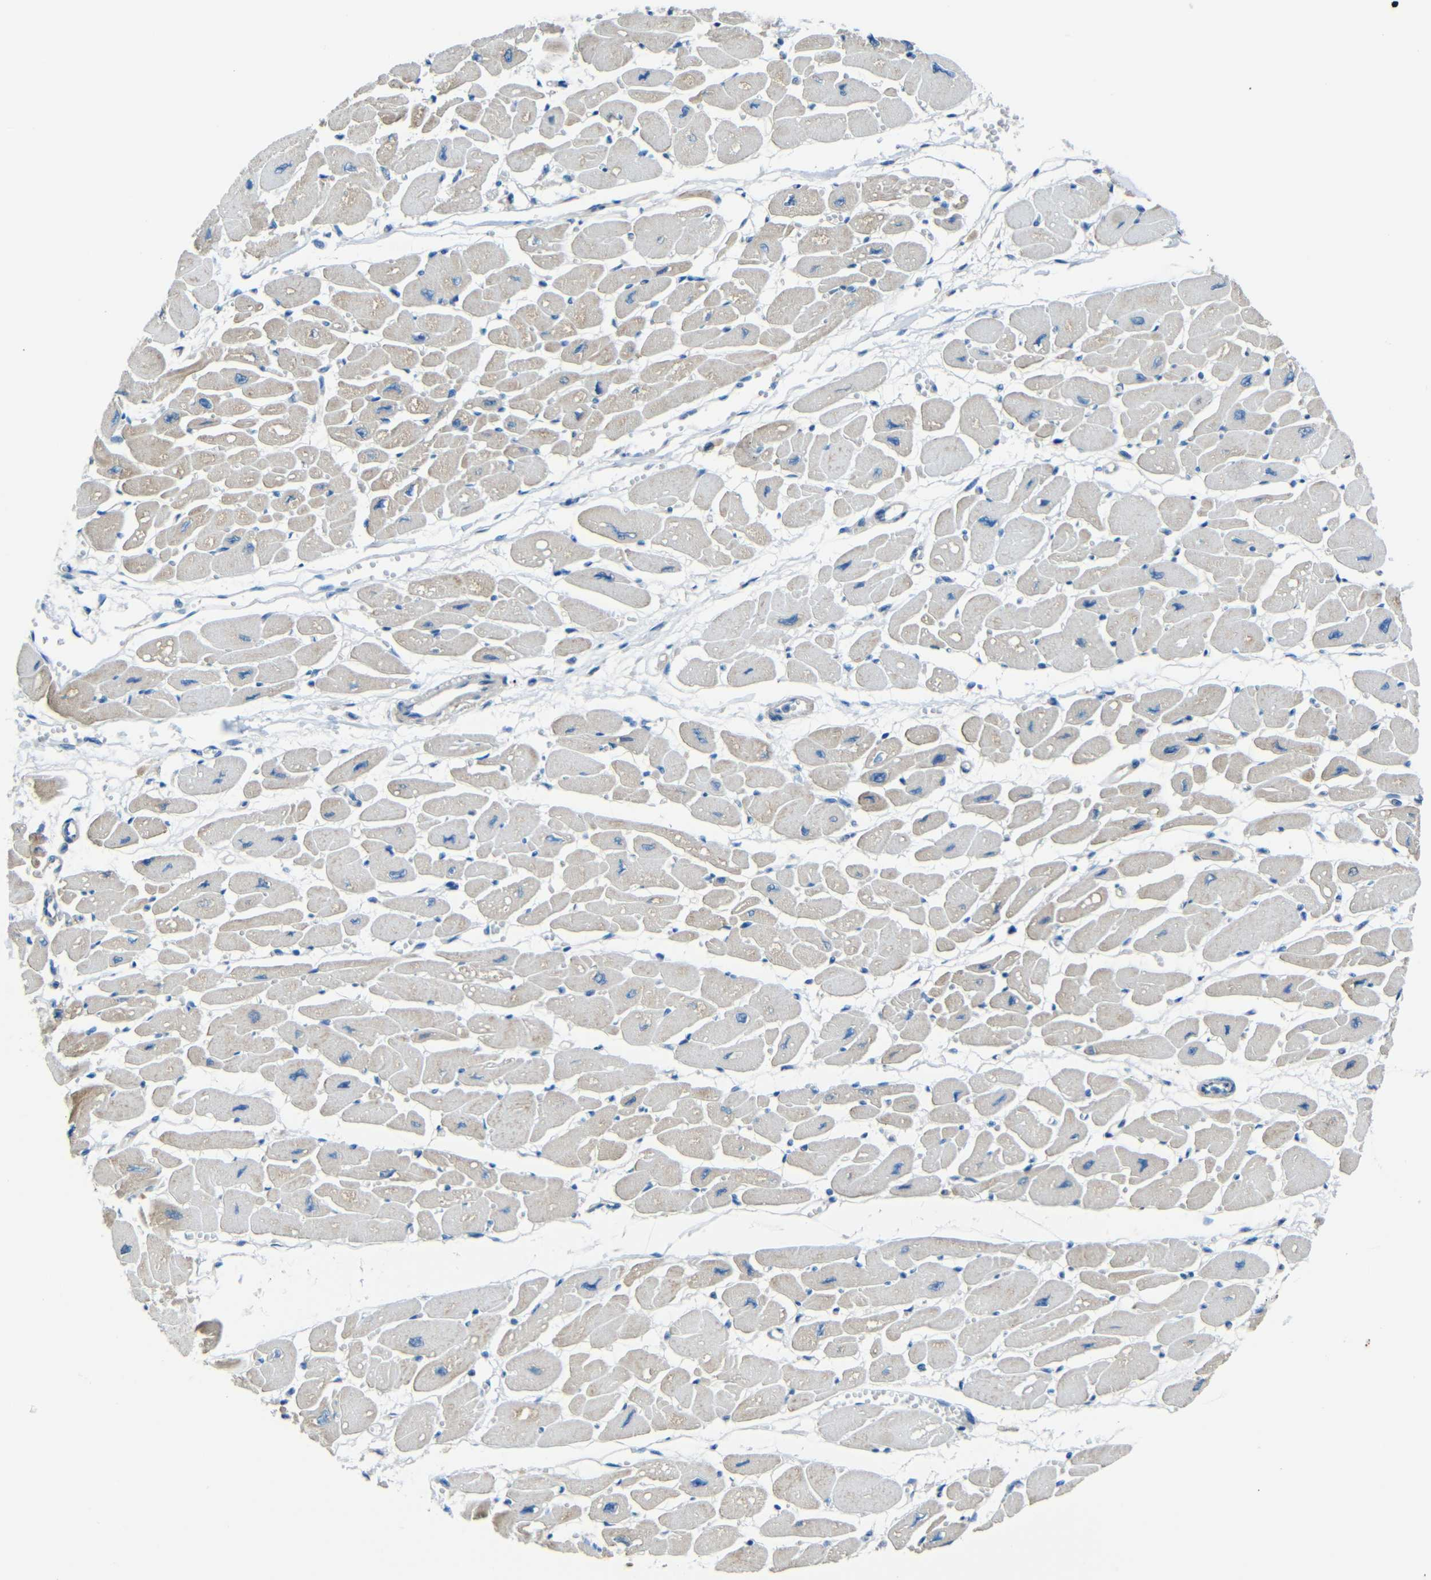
{"staining": {"intensity": "moderate", "quantity": ">75%", "location": "cytoplasmic/membranous"}, "tissue": "heart muscle", "cell_type": "Cardiomyocytes", "image_type": "normal", "snomed": [{"axis": "morphology", "description": "Normal tissue, NOS"}, {"axis": "topography", "description": "Heart"}], "caption": "DAB immunohistochemical staining of benign heart muscle shows moderate cytoplasmic/membranous protein expression in about >75% of cardiomyocytes. The staining was performed using DAB to visualize the protein expression in brown, while the nuclei were stained in blue with hematoxylin (Magnification: 20x).", "gene": "ANKRD22", "patient": {"sex": "female", "age": 54}}